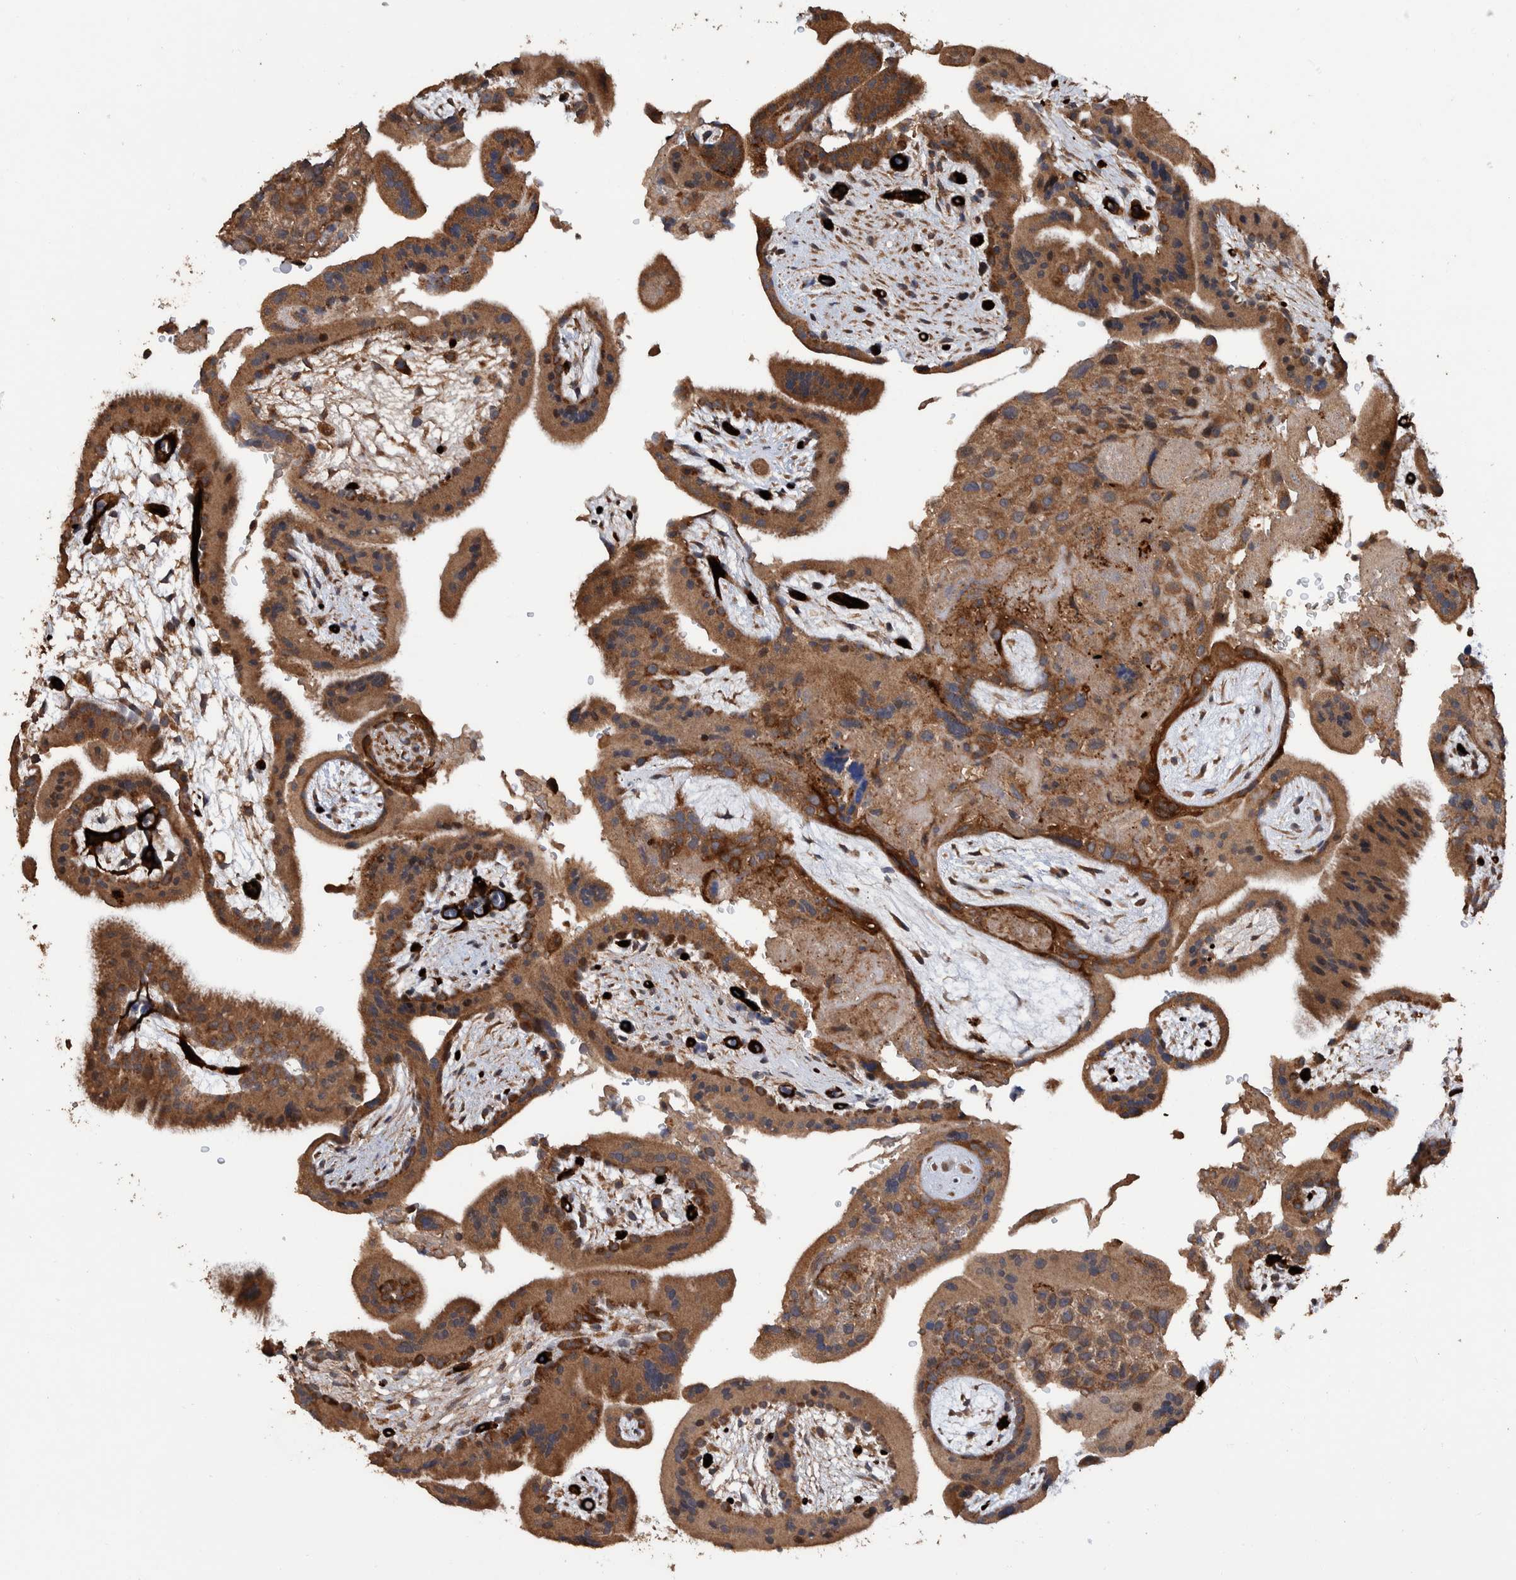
{"staining": {"intensity": "strong", "quantity": ">75%", "location": "cytoplasmic/membranous"}, "tissue": "placenta", "cell_type": "Decidual cells", "image_type": "normal", "snomed": [{"axis": "morphology", "description": "Normal tissue, NOS"}, {"axis": "topography", "description": "Placenta"}], "caption": "Placenta stained with IHC exhibits strong cytoplasmic/membranous positivity in approximately >75% of decidual cells. (Brightfield microscopy of DAB IHC at high magnification).", "gene": "ENSG00000251537", "patient": {"sex": "female", "age": 35}}